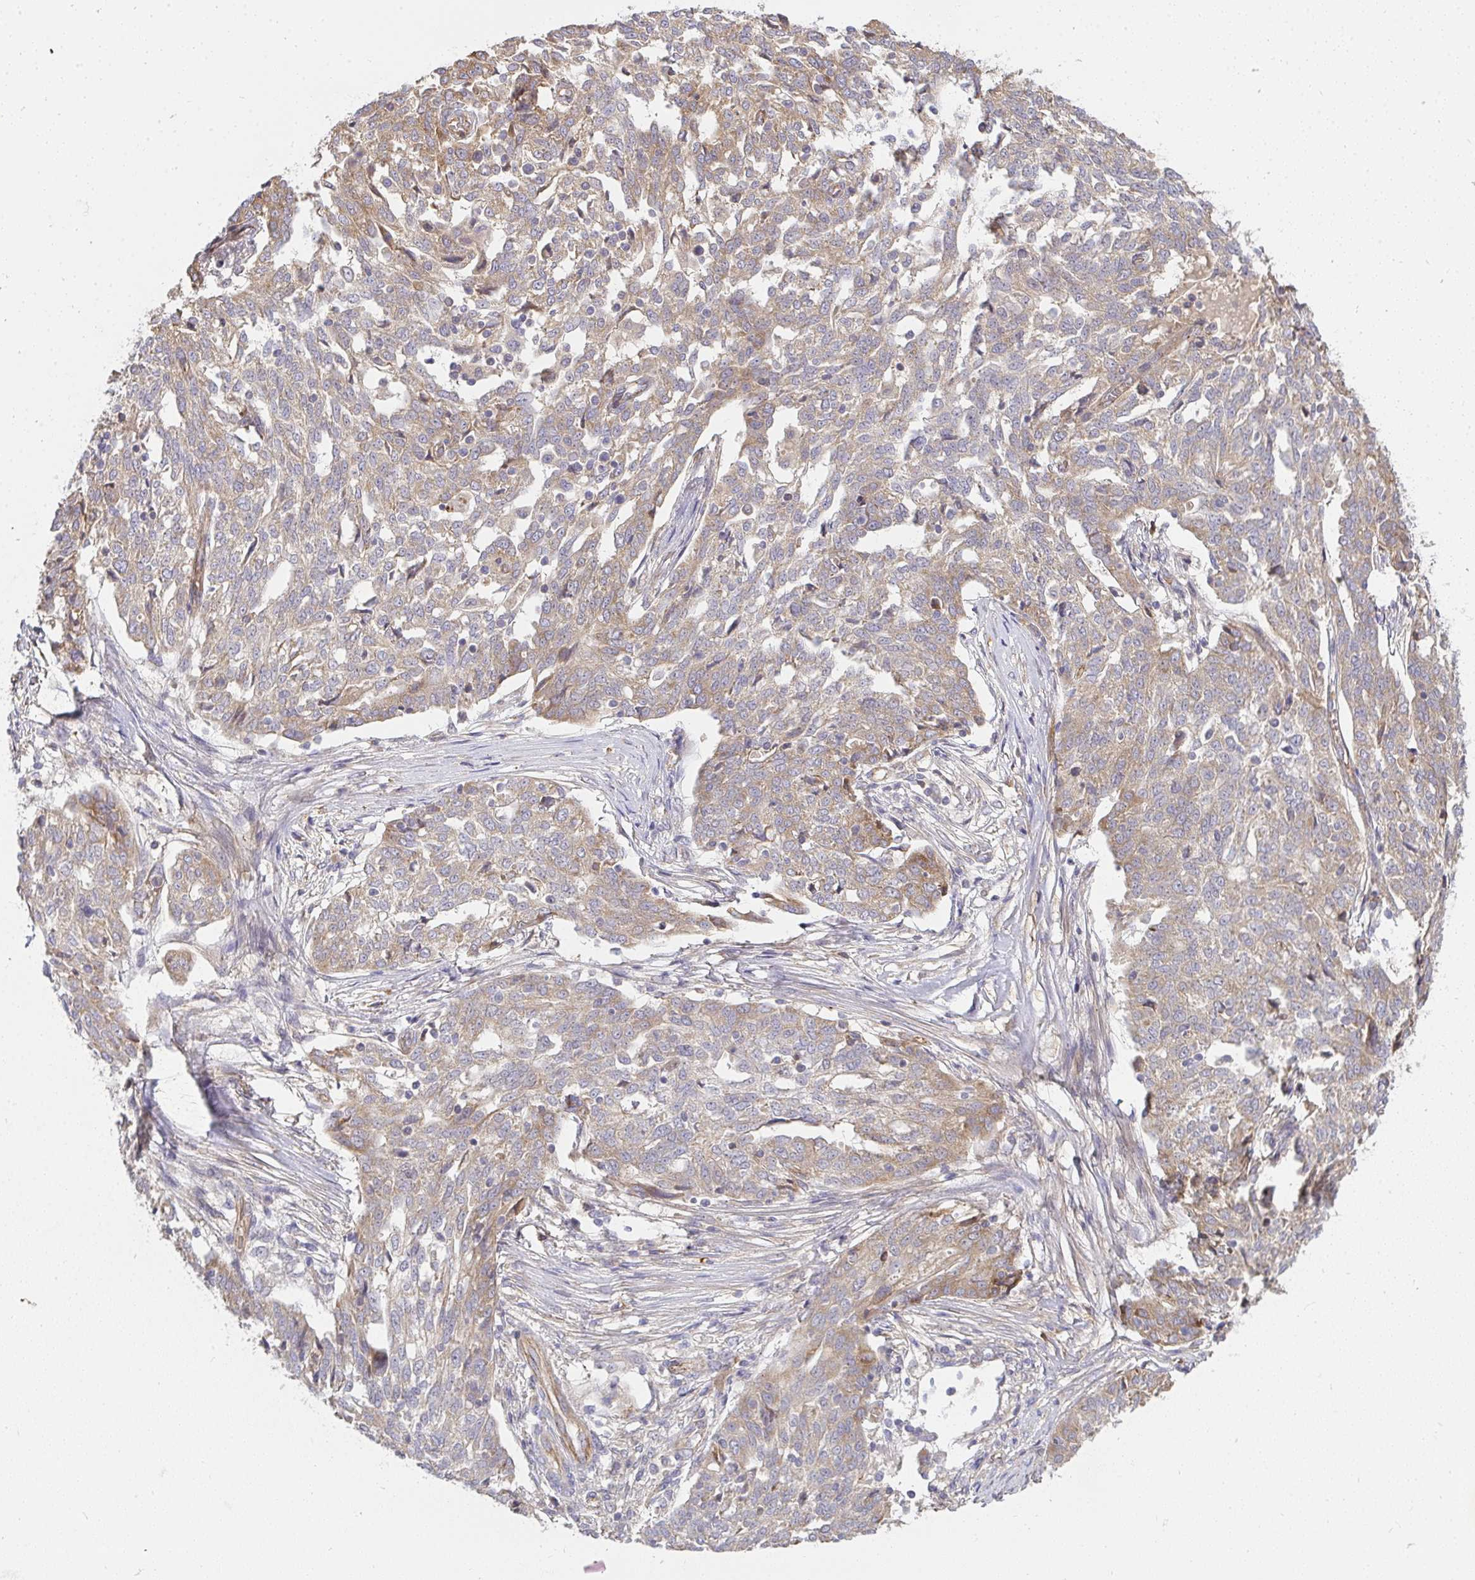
{"staining": {"intensity": "weak", "quantity": ">75%", "location": "cytoplasmic/membranous"}, "tissue": "ovarian cancer", "cell_type": "Tumor cells", "image_type": "cancer", "snomed": [{"axis": "morphology", "description": "Cystadenocarcinoma, serous, NOS"}, {"axis": "topography", "description": "Ovary"}], "caption": "This is an image of IHC staining of ovarian serous cystadenocarcinoma, which shows weak positivity in the cytoplasmic/membranous of tumor cells.", "gene": "B4GALT6", "patient": {"sex": "female", "age": 67}}